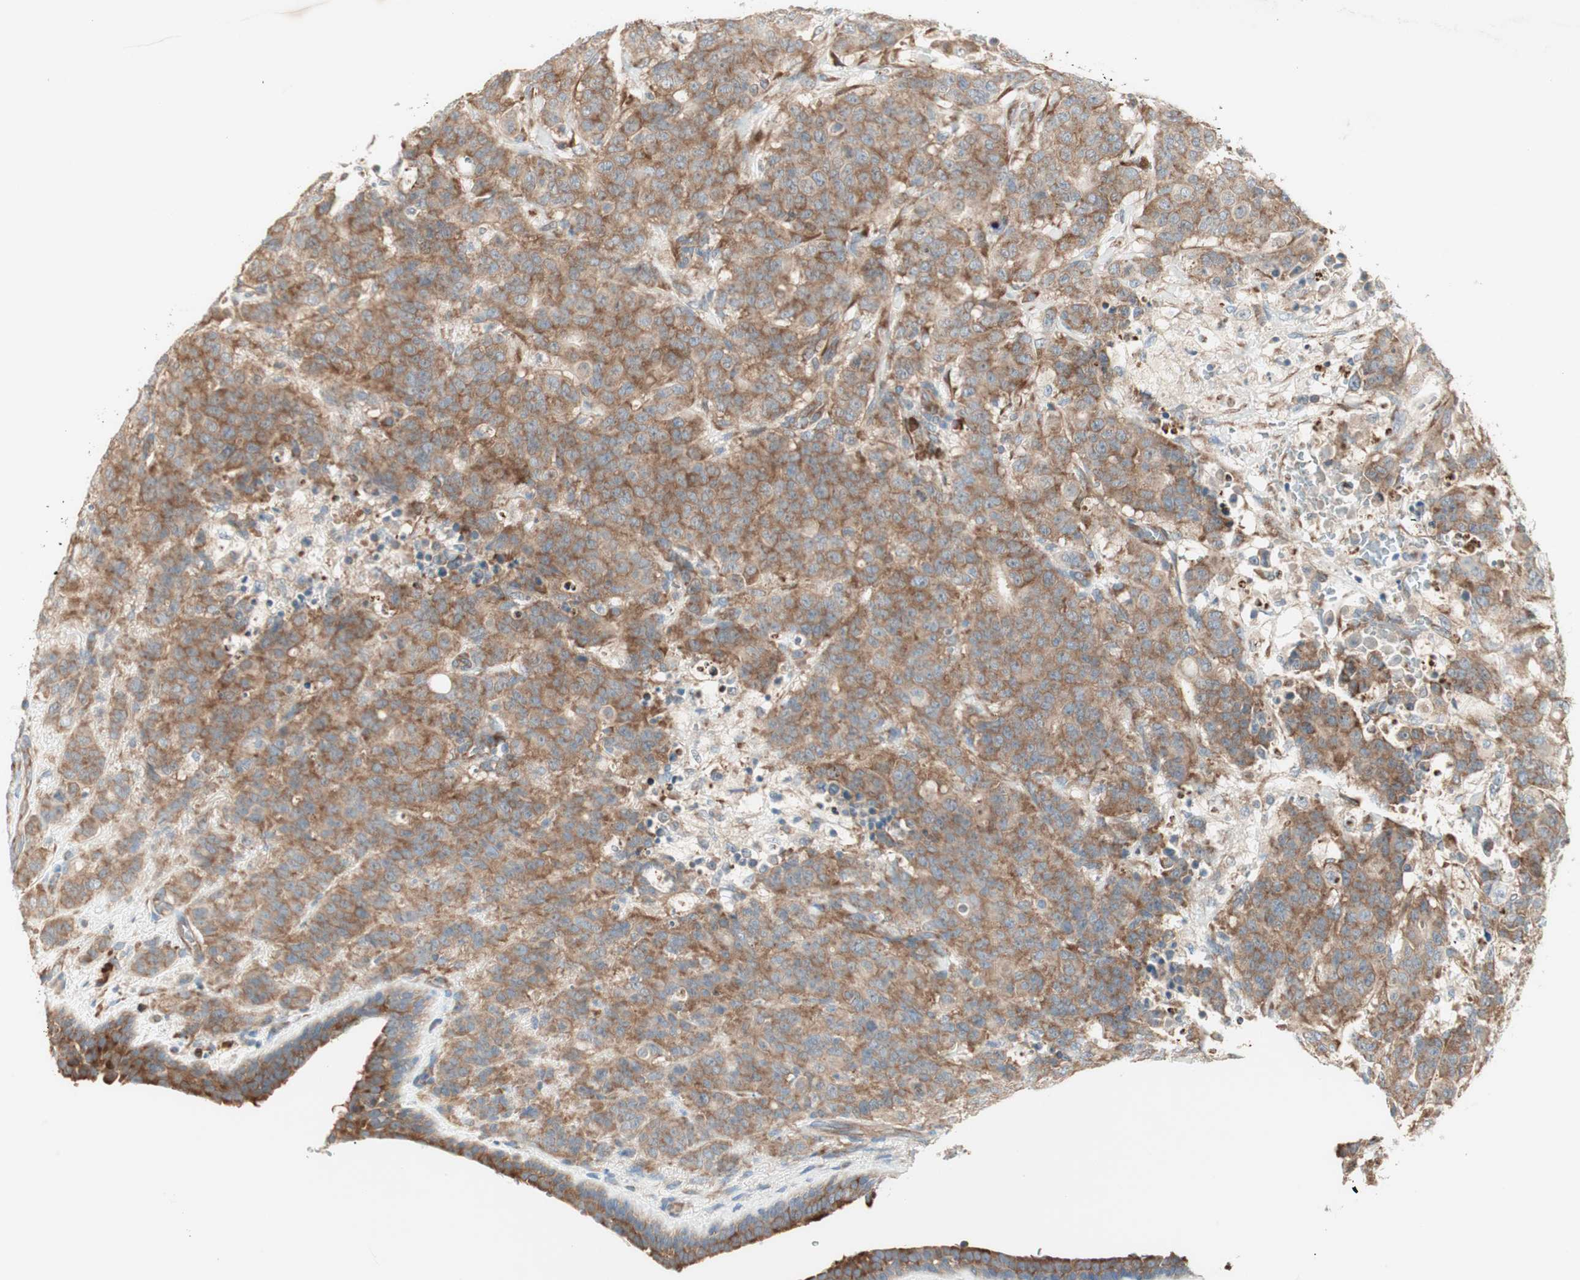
{"staining": {"intensity": "moderate", "quantity": ">75%", "location": "cytoplasmic/membranous"}, "tissue": "breast cancer", "cell_type": "Tumor cells", "image_type": "cancer", "snomed": [{"axis": "morphology", "description": "Duct carcinoma"}, {"axis": "topography", "description": "Breast"}], "caption": "A high-resolution image shows IHC staining of breast invasive ductal carcinoma, which displays moderate cytoplasmic/membranous expression in approximately >75% of tumor cells.", "gene": "RPL23", "patient": {"sex": "female", "age": 40}}